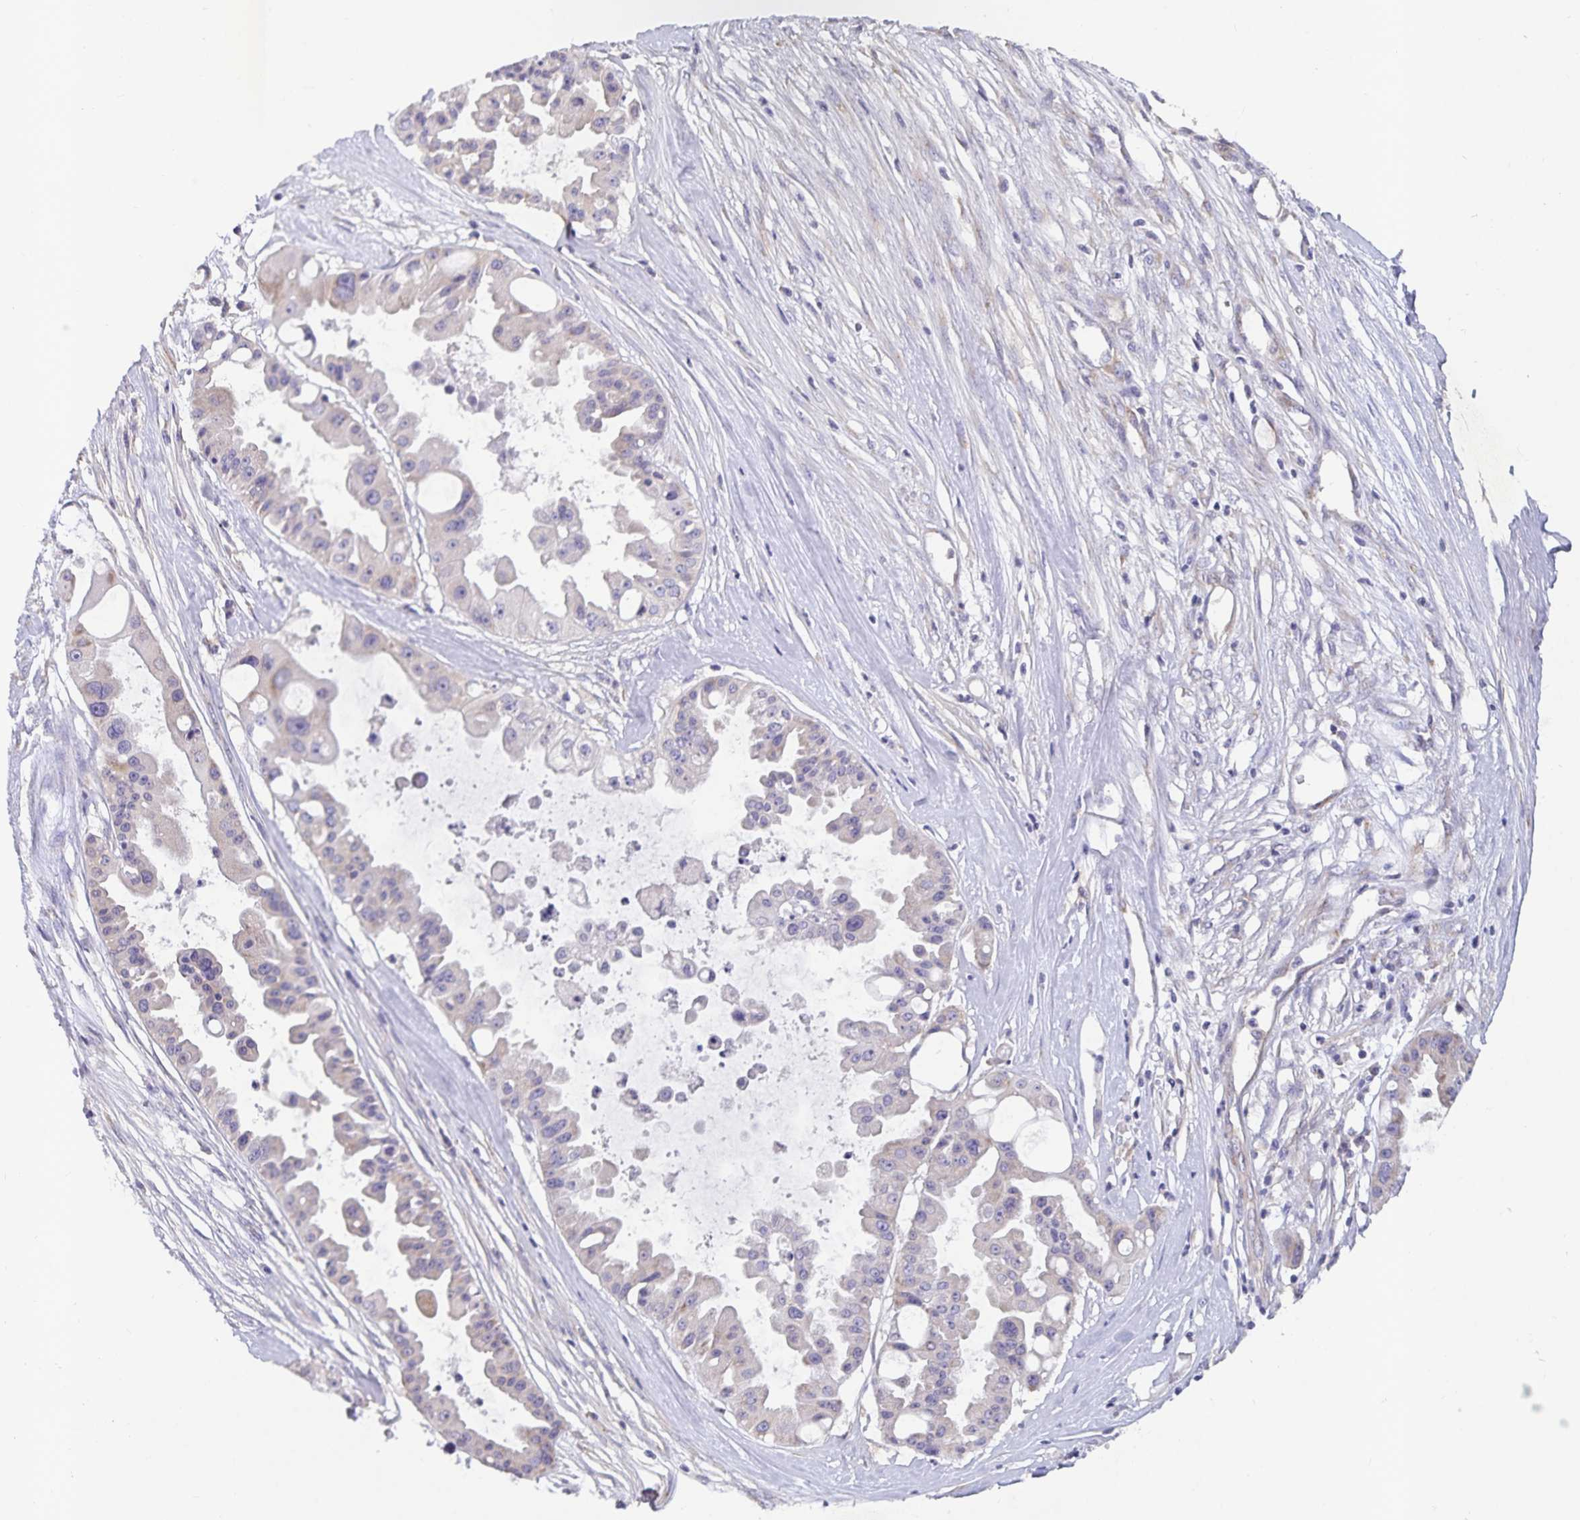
{"staining": {"intensity": "weak", "quantity": "<25%", "location": "cytoplasmic/membranous"}, "tissue": "ovarian cancer", "cell_type": "Tumor cells", "image_type": "cancer", "snomed": [{"axis": "morphology", "description": "Cystadenocarcinoma, serous, NOS"}, {"axis": "topography", "description": "Ovary"}], "caption": "Immunohistochemistry of ovarian serous cystadenocarcinoma demonstrates no positivity in tumor cells.", "gene": "FAM120A", "patient": {"sex": "female", "age": 56}}